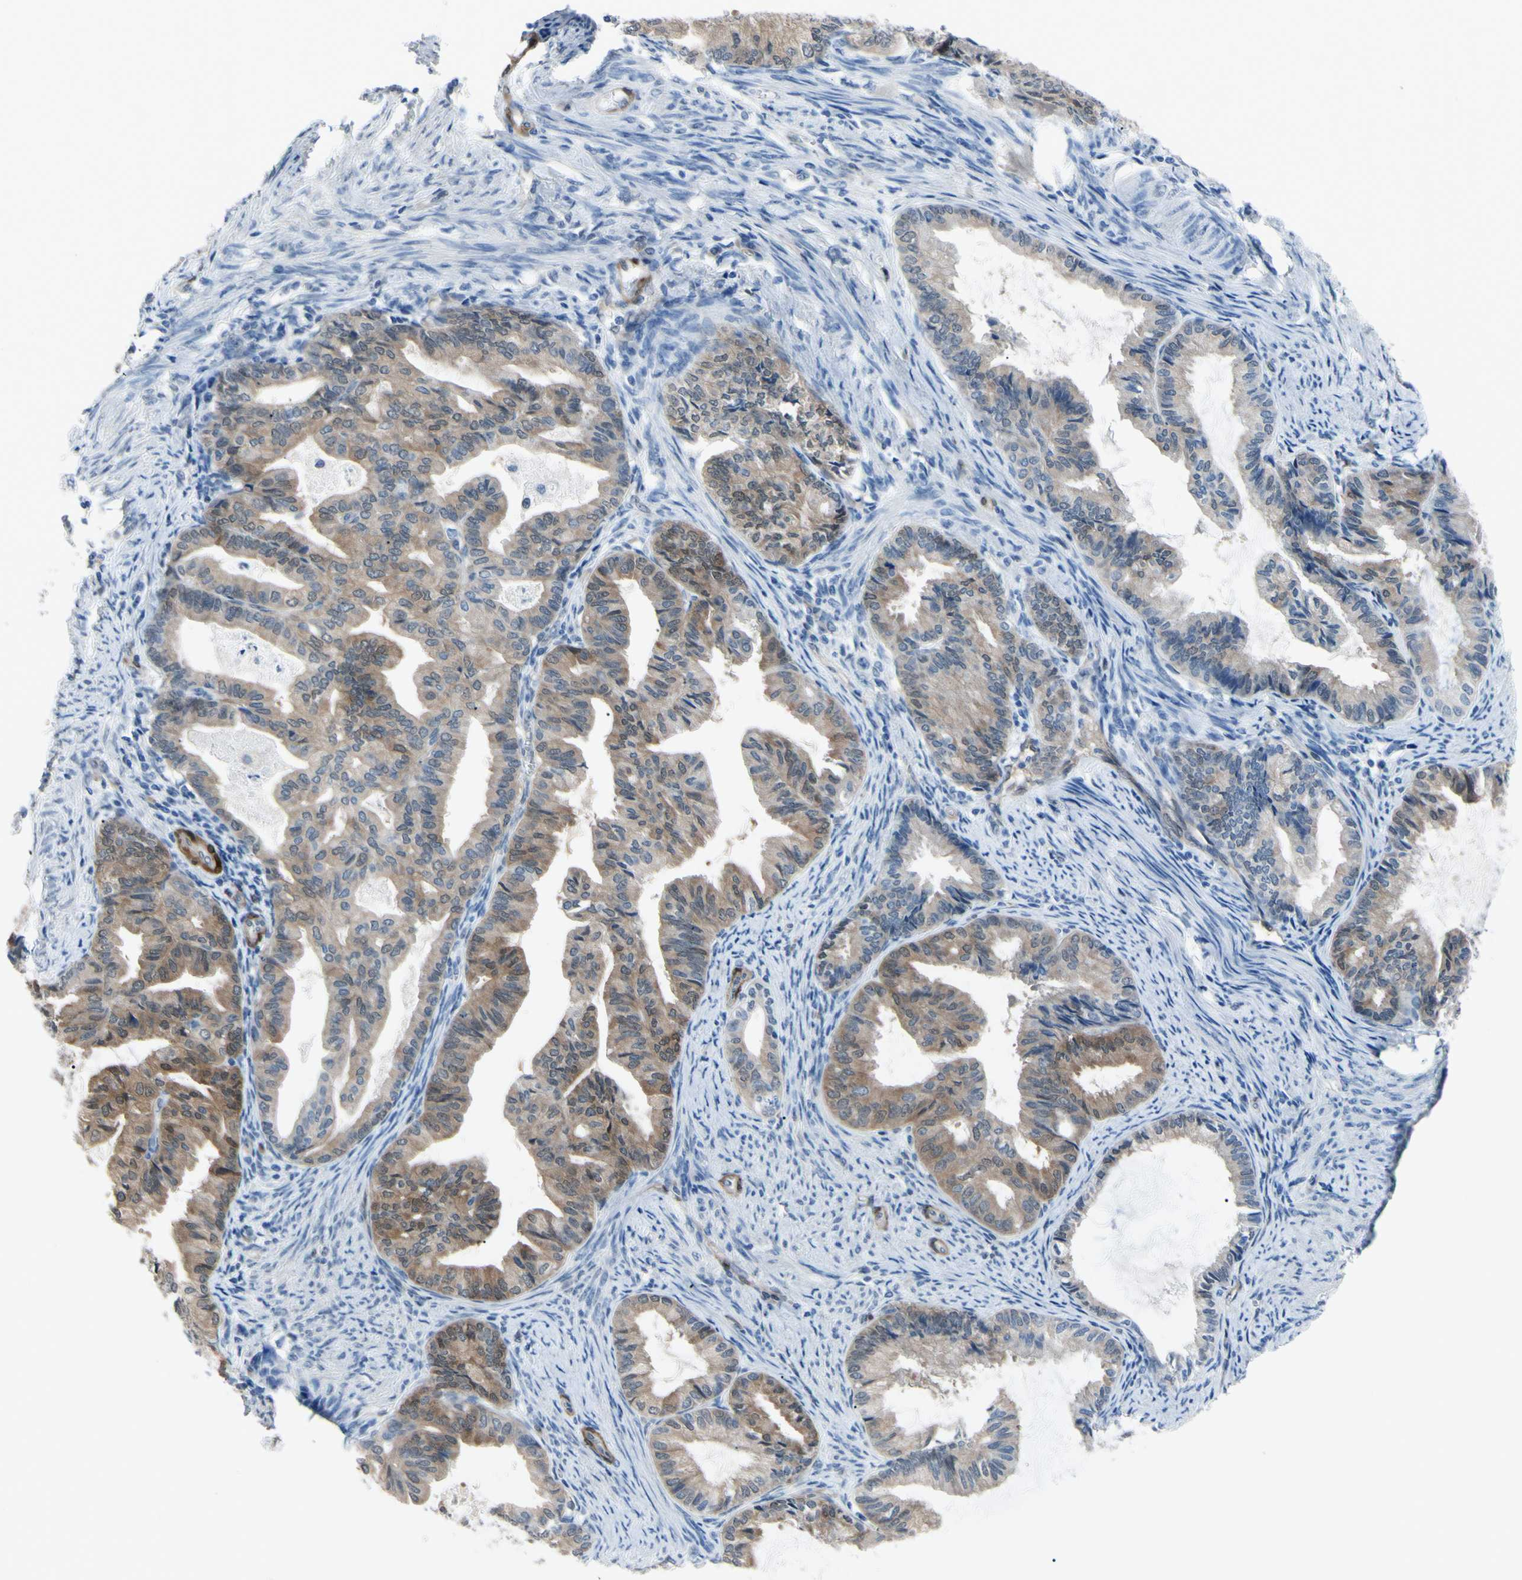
{"staining": {"intensity": "moderate", "quantity": "25%-75%", "location": "cytoplasmic/membranous"}, "tissue": "endometrial cancer", "cell_type": "Tumor cells", "image_type": "cancer", "snomed": [{"axis": "morphology", "description": "Adenocarcinoma, NOS"}, {"axis": "topography", "description": "Endometrium"}], "caption": "Approximately 25%-75% of tumor cells in endometrial cancer demonstrate moderate cytoplasmic/membranous protein staining as visualized by brown immunohistochemical staining.", "gene": "NOL3", "patient": {"sex": "female", "age": 86}}